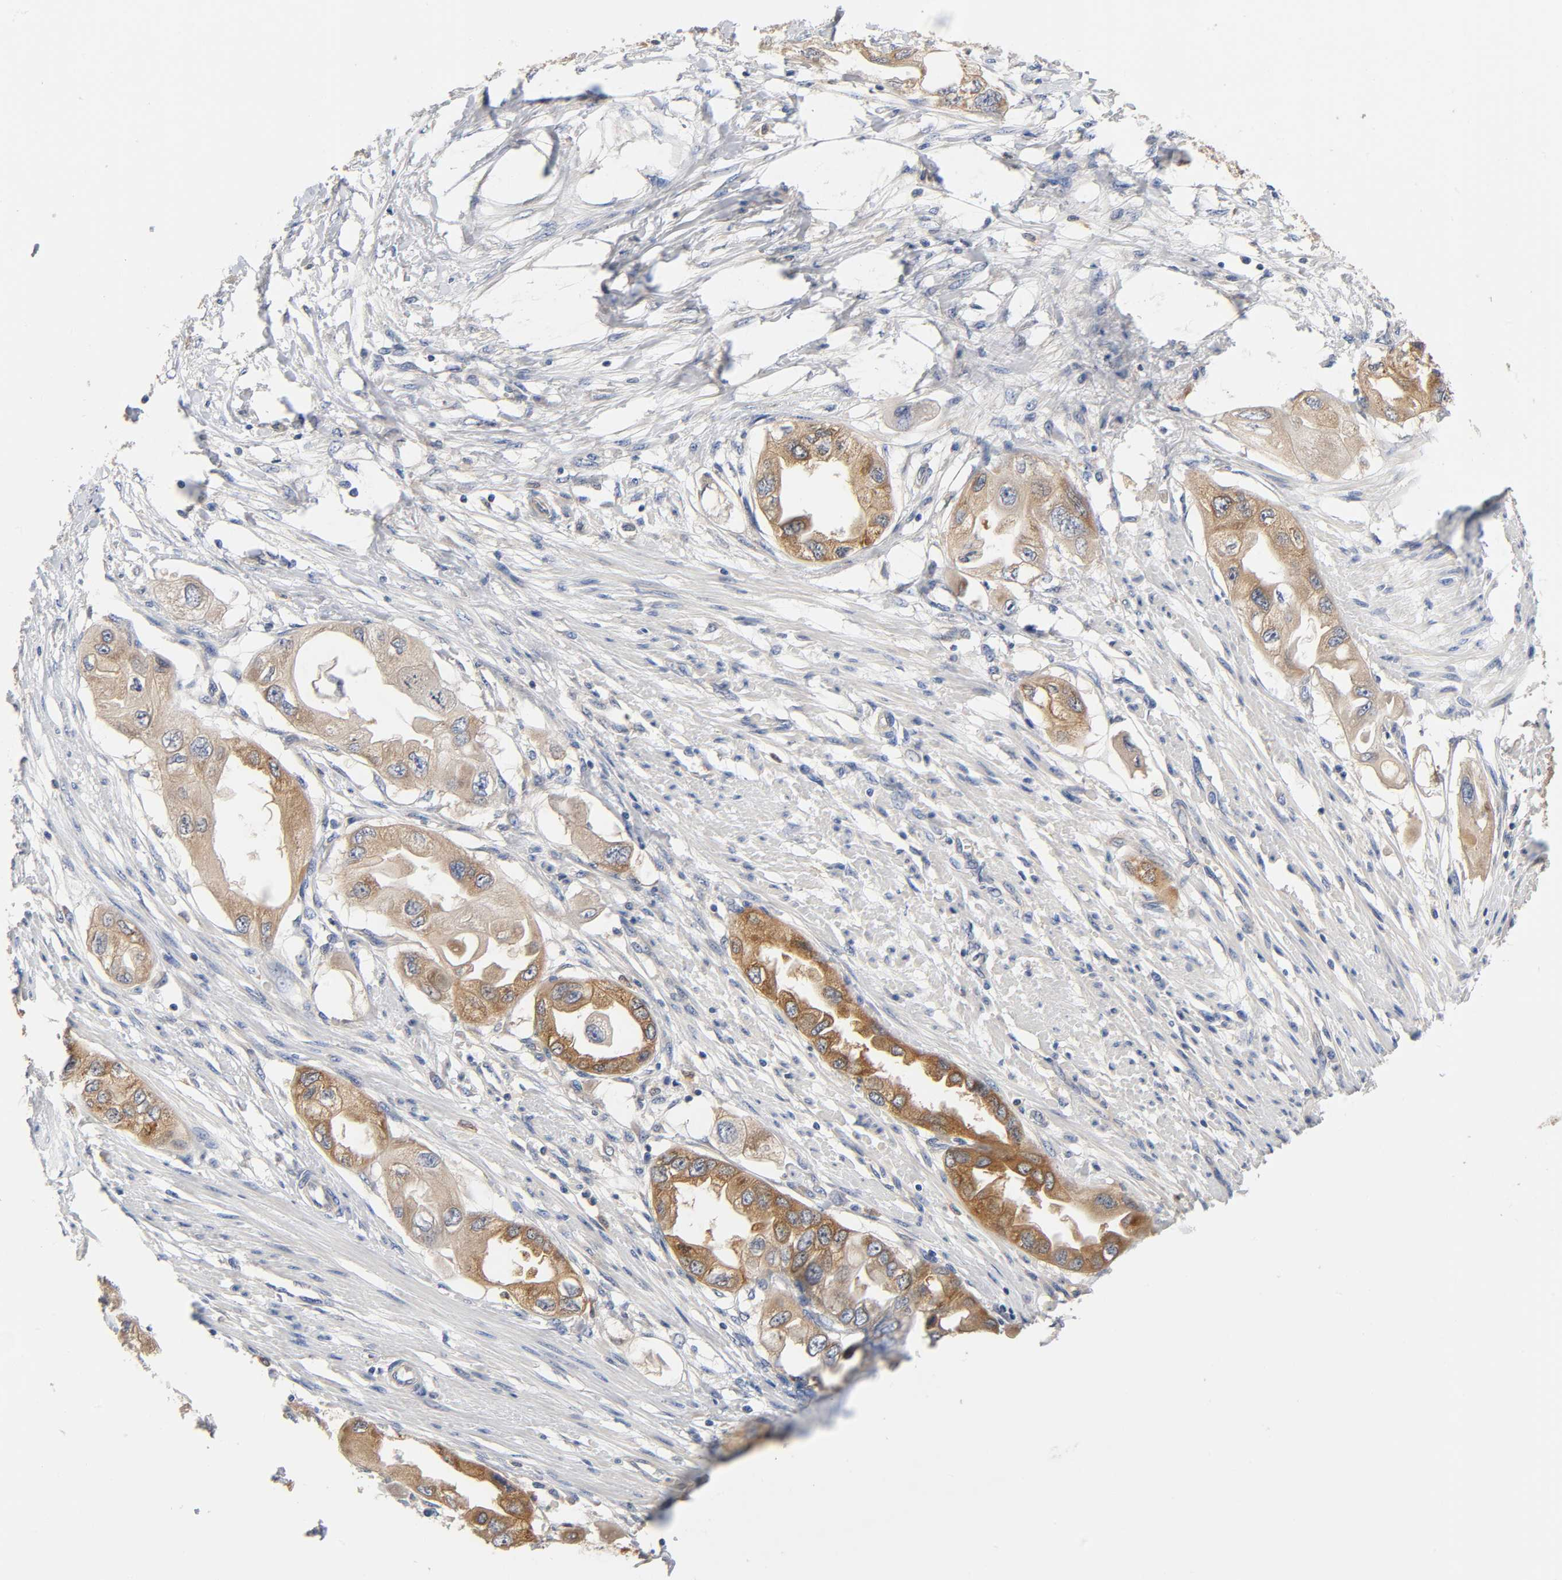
{"staining": {"intensity": "moderate", "quantity": ">75%", "location": "cytoplasmic/membranous"}, "tissue": "endometrial cancer", "cell_type": "Tumor cells", "image_type": "cancer", "snomed": [{"axis": "morphology", "description": "Adenocarcinoma, NOS"}, {"axis": "topography", "description": "Endometrium"}], "caption": "This is an image of immunohistochemistry staining of endometrial adenocarcinoma, which shows moderate positivity in the cytoplasmic/membranous of tumor cells.", "gene": "PRKAB1", "patient": {"sex": "female", "age": 67}}